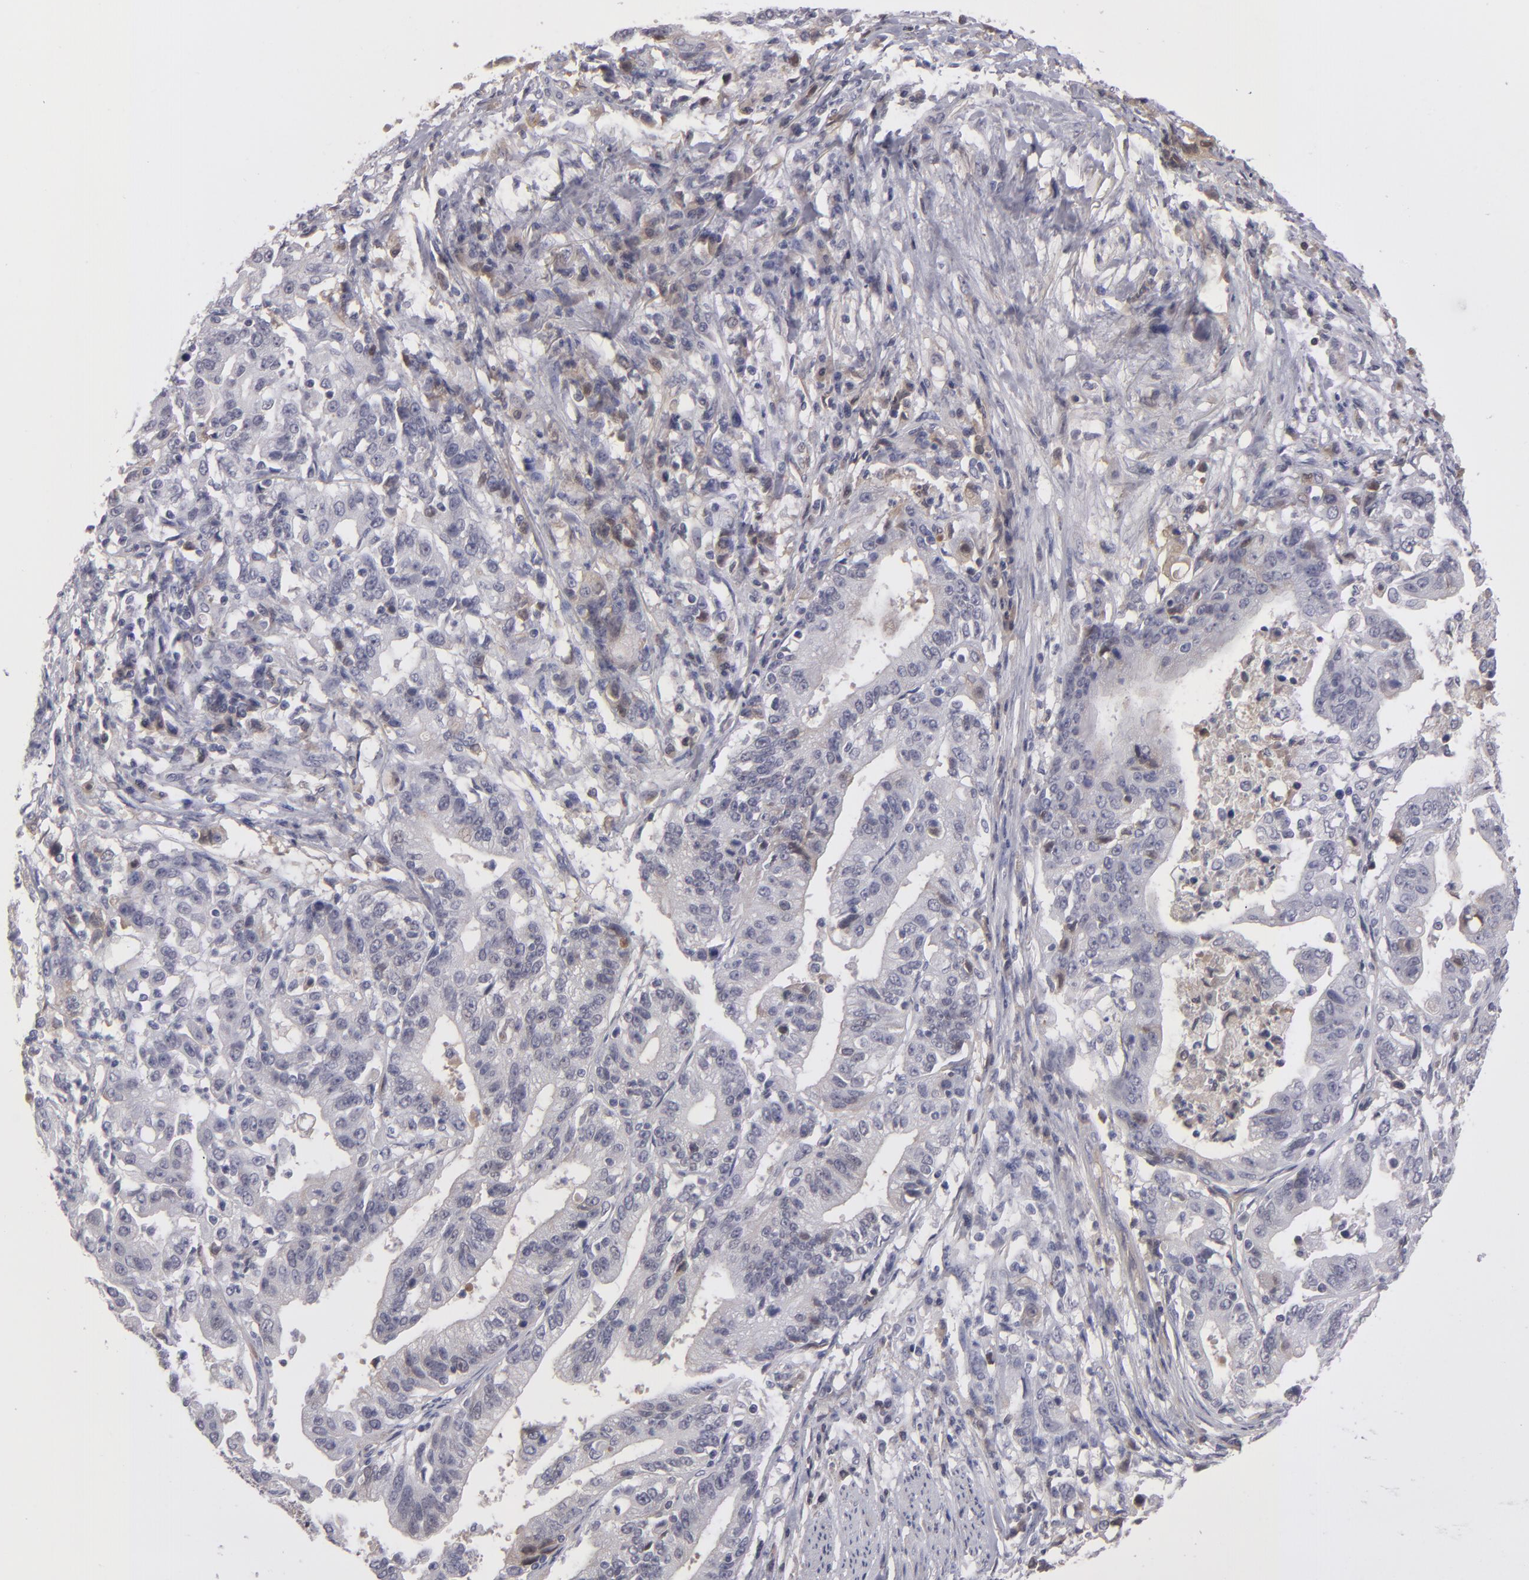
{"staining": {"intensity": "negative", "quantity": "none", "location": "none"}, "tissue": "stomach cancer", "cell_type": "Tumor cells", "image_type": "cancer", "snomed": [{"axis": "morphology", "description": "Adenocarcinoma, NOS"}, {"axis": "topography", "description": "Stomach, upper"}], "caption": "Tumor cells are negative for brown protein staining in adenocarcinoma (stomach).", "gene": "ITIH4", "patient": {"sex": "female", "age": 50}}